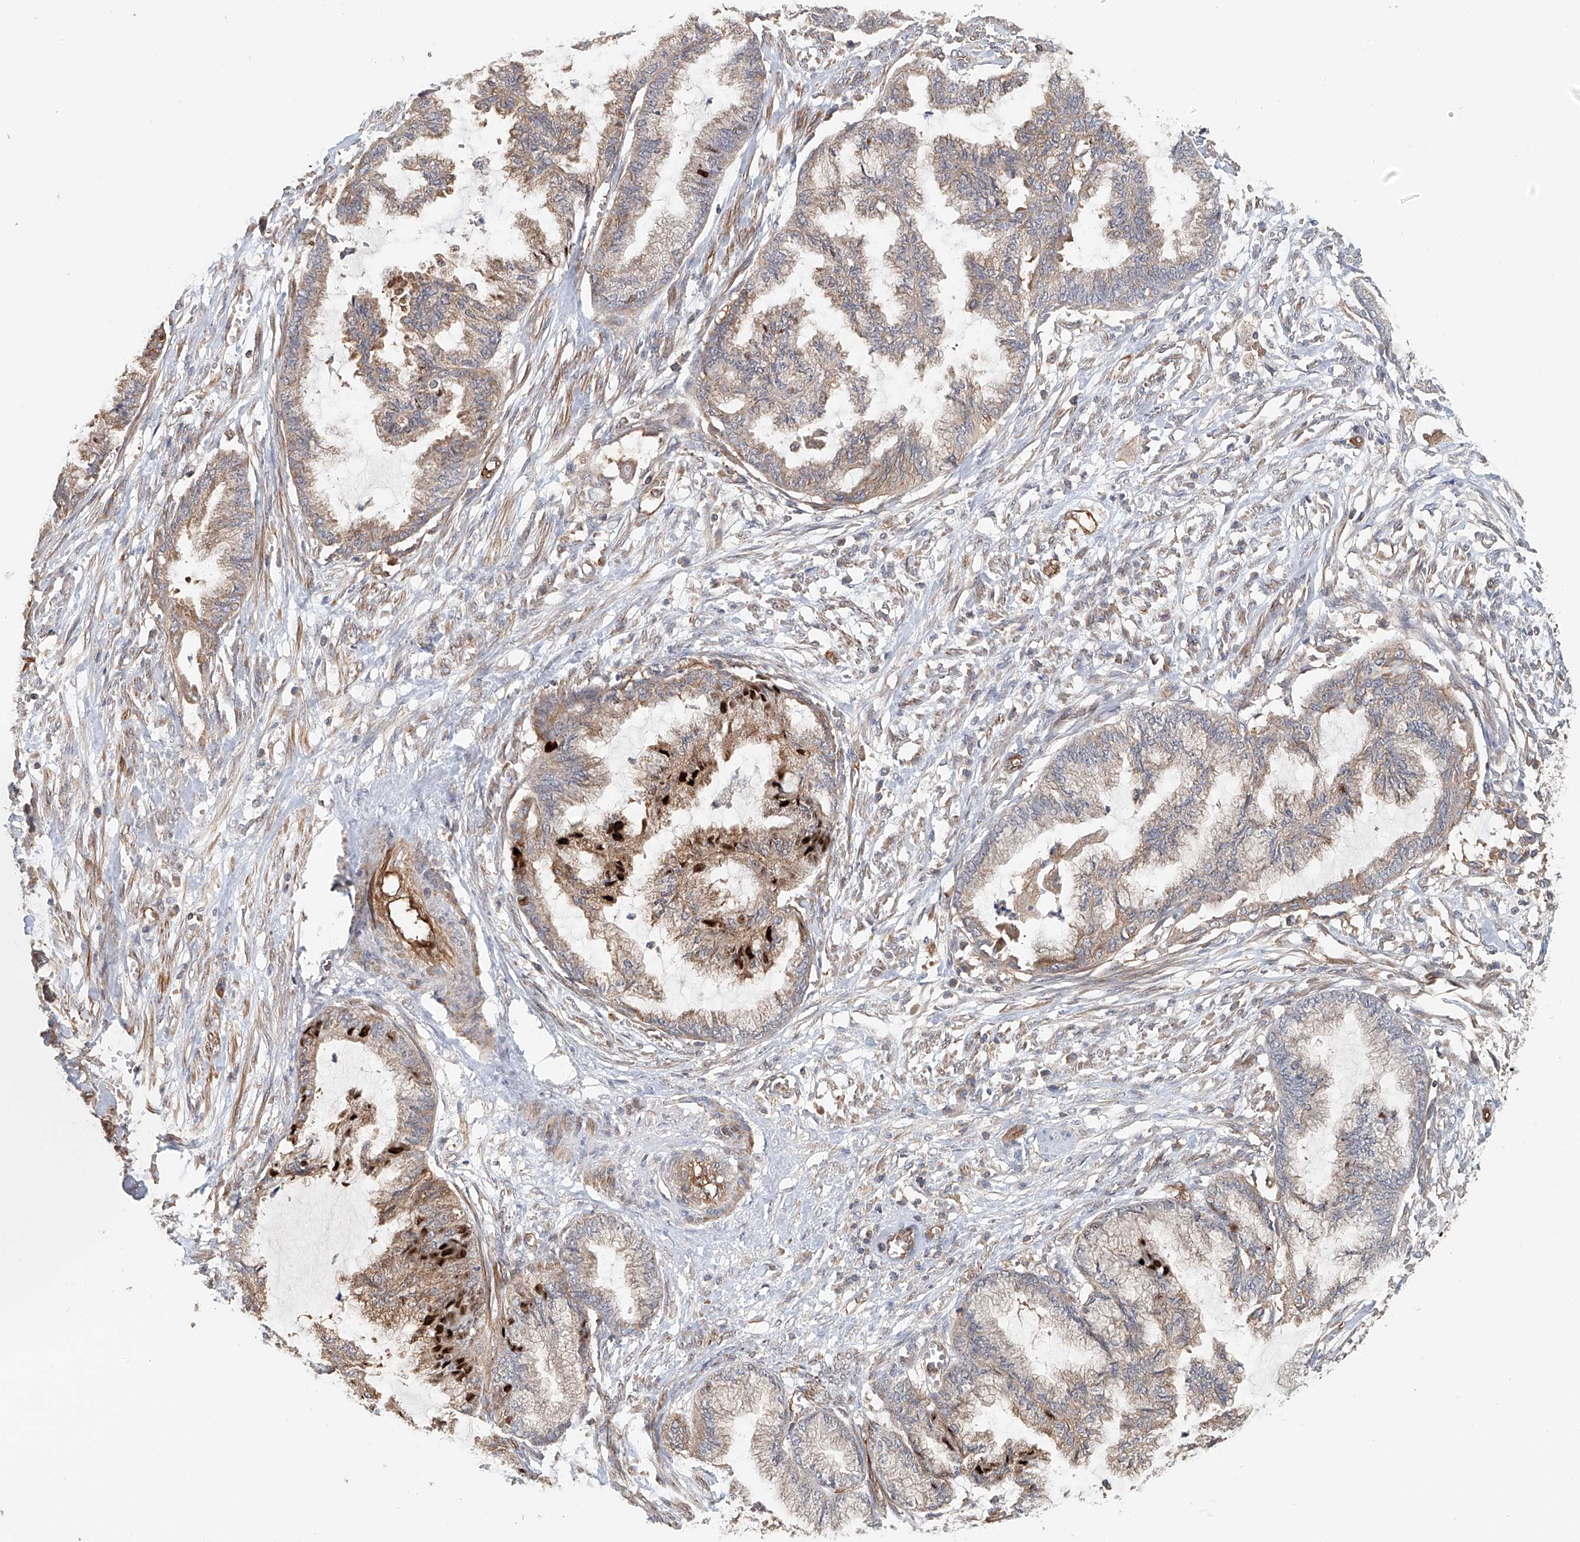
{"staining": {"intensity": "strong", "quantity": "<25%", "location": "nuclear"}, "tissue": "endometrial cancer", "cell_type": "Tumor cells", "image_type": "cancer", "snomed": [{"axis": "morphology", "description": "Adenocarcinoma, NOS"}, {"axis": "topography", "description": "Endometrium"}], "caption": "Immunohistochemical staining of endometrial cancer (adenocarcinoma) reveals medium levels of strong nuclear protein expression in about <25% of tumor cells.", "gene": "FRYL", "patient": {"sex": "female", "age": 86}}